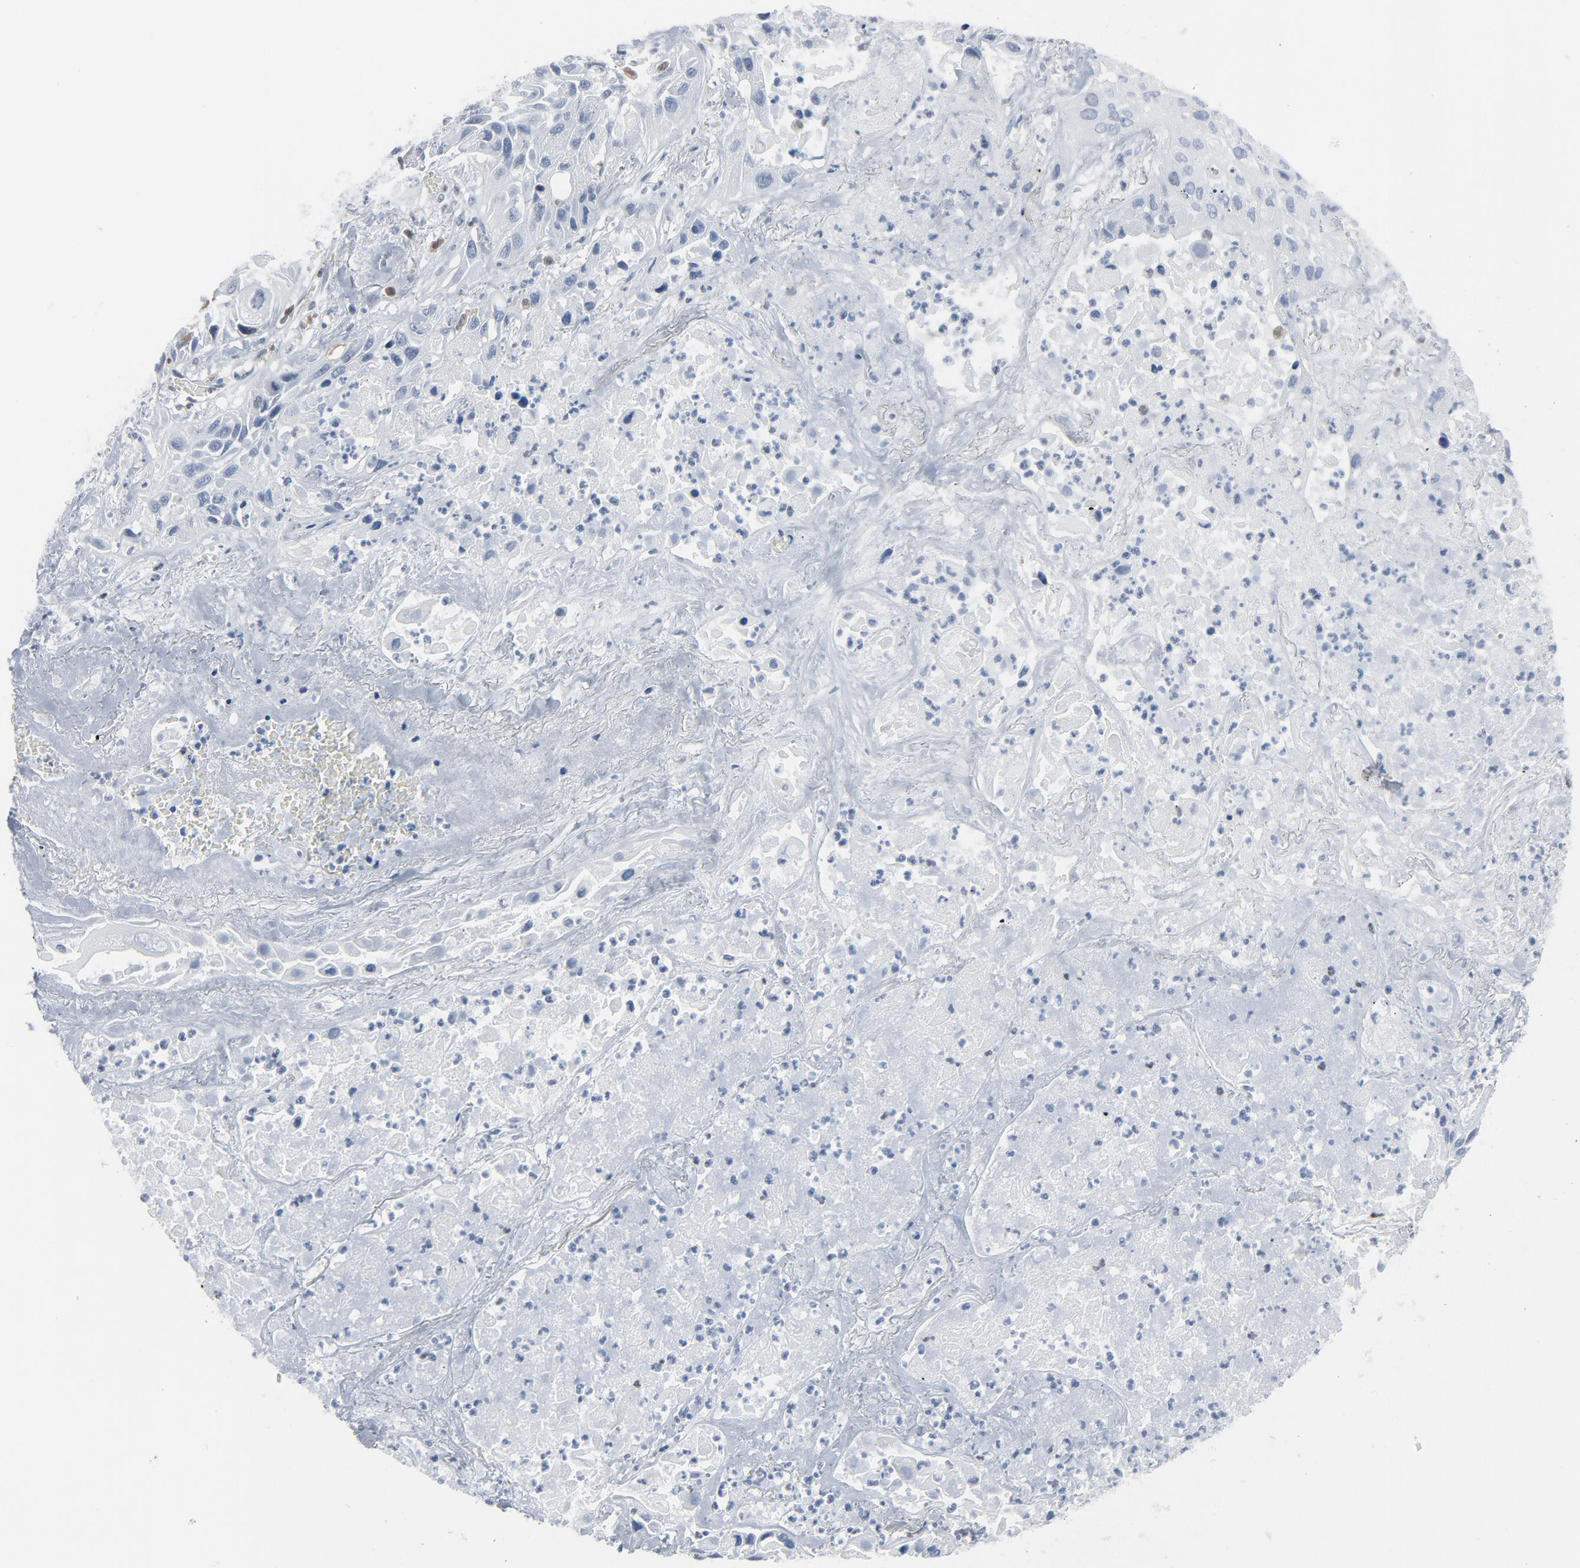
{"staining": {"intensity": "negative", "quantity": "none", "location": "none"}, "tissue": "lung cancer", "cell_type": "Tumor cells", "image_type": "cancer", "snomed": [{"axis": "morphology", "description": "Squamous cell carcinoma, NOS"}, {"axis": "topography", "description": "Lung"}], "caption": "An image of squamous cell carcinoma (lung) stained for a protein shows no brown staining in tumor cells. Nuclei are stained in blue.", "gene": "STAT5A", "patient": {"sex": "female", "age": 76}}